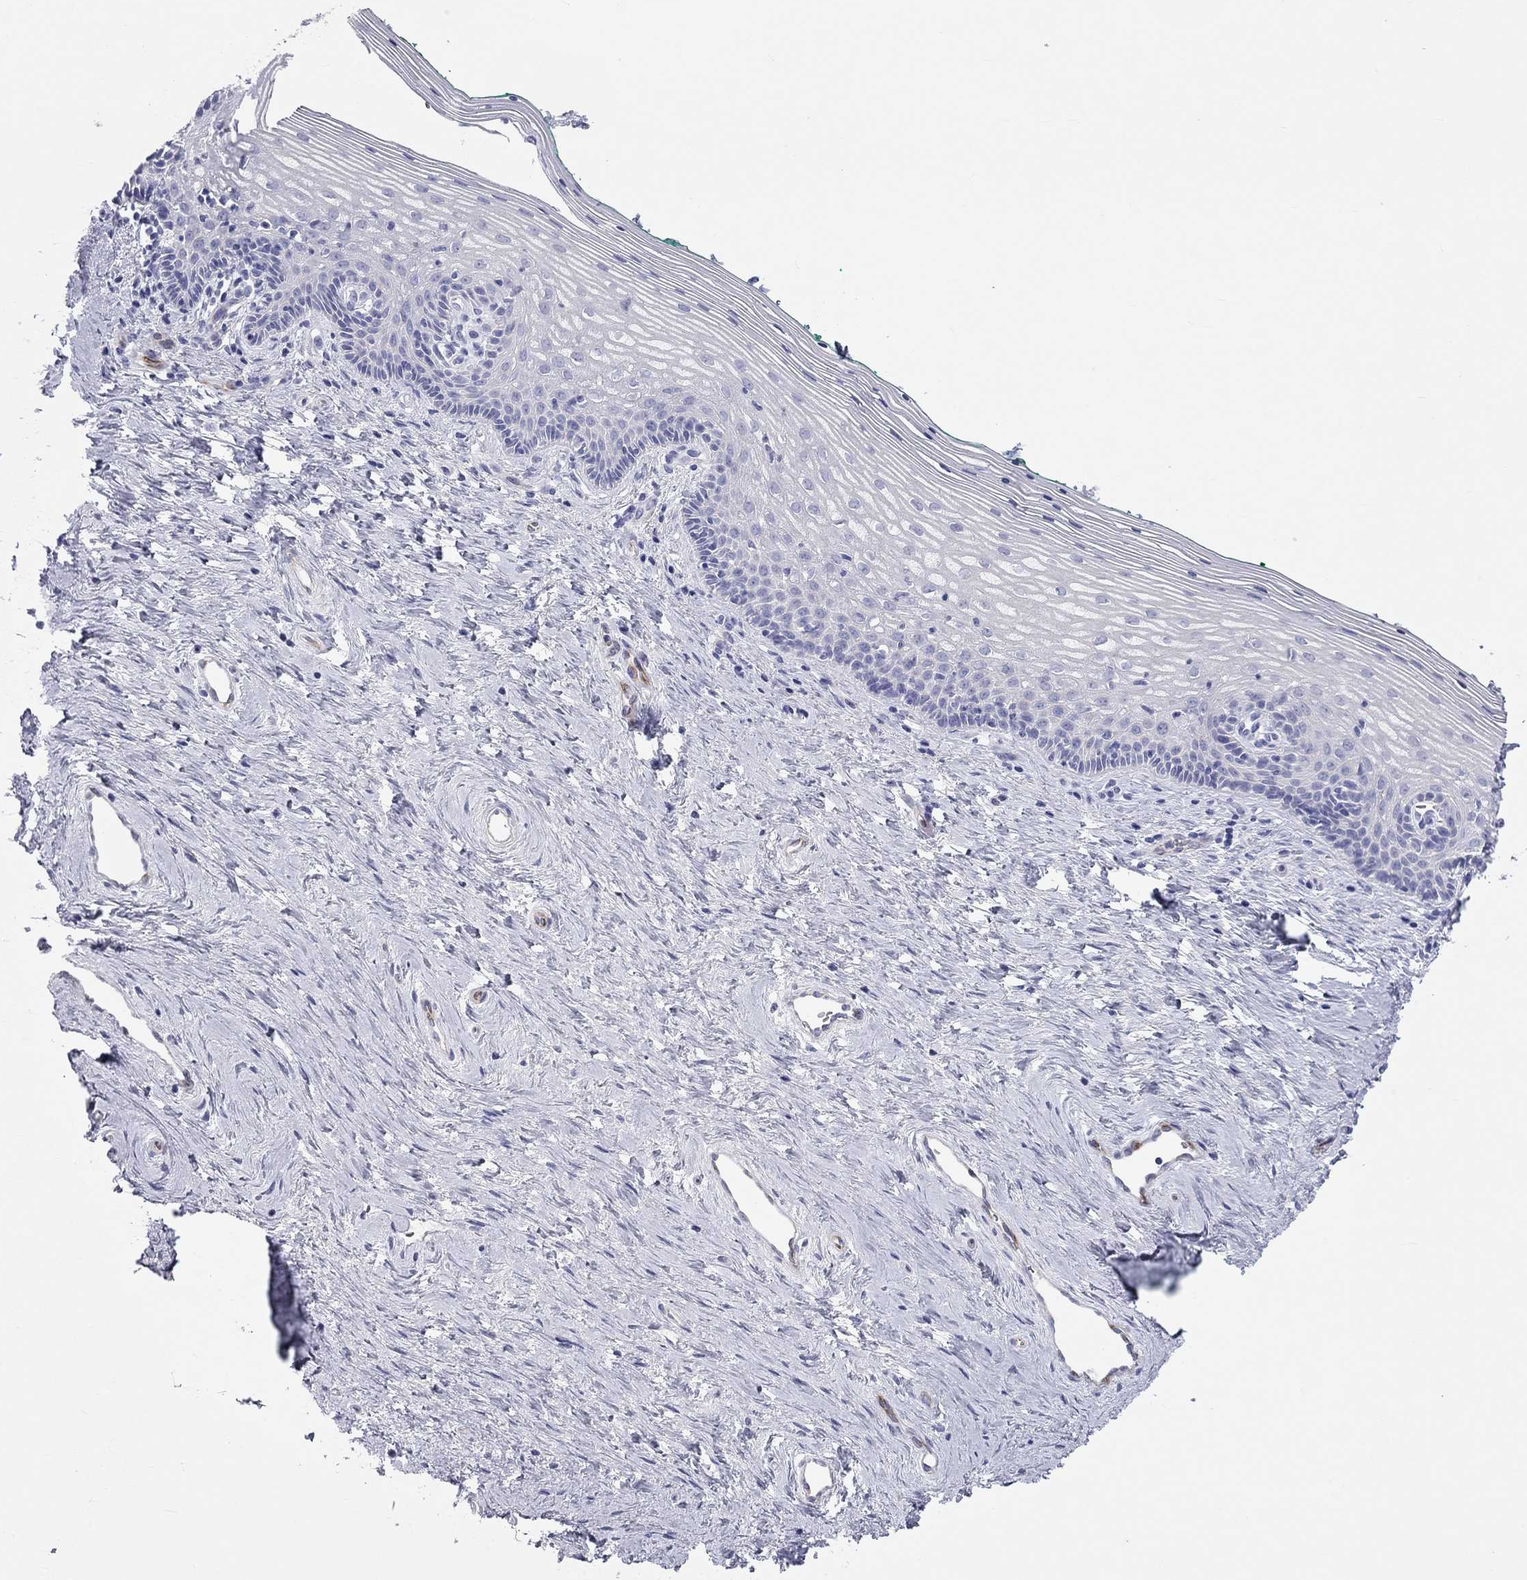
{"staining": {"intensity": "negative", "quantity": "none", "location": "none"}, "tissue": "vagina", "cell_type": "Squamous epithelial cells", "image_type": "normal", "snomed": [{"axis": "morphology", "description": "Normal tissue, NOS"}, {"axis": "topography", "description": "Vagina"}], "caption": "Immunohistochemical staining of normal vagina displays no significant expression in squamous epithelial cells.", "gene": "PCDHGC5", "patient": {"sex": "female", "age": 45}}